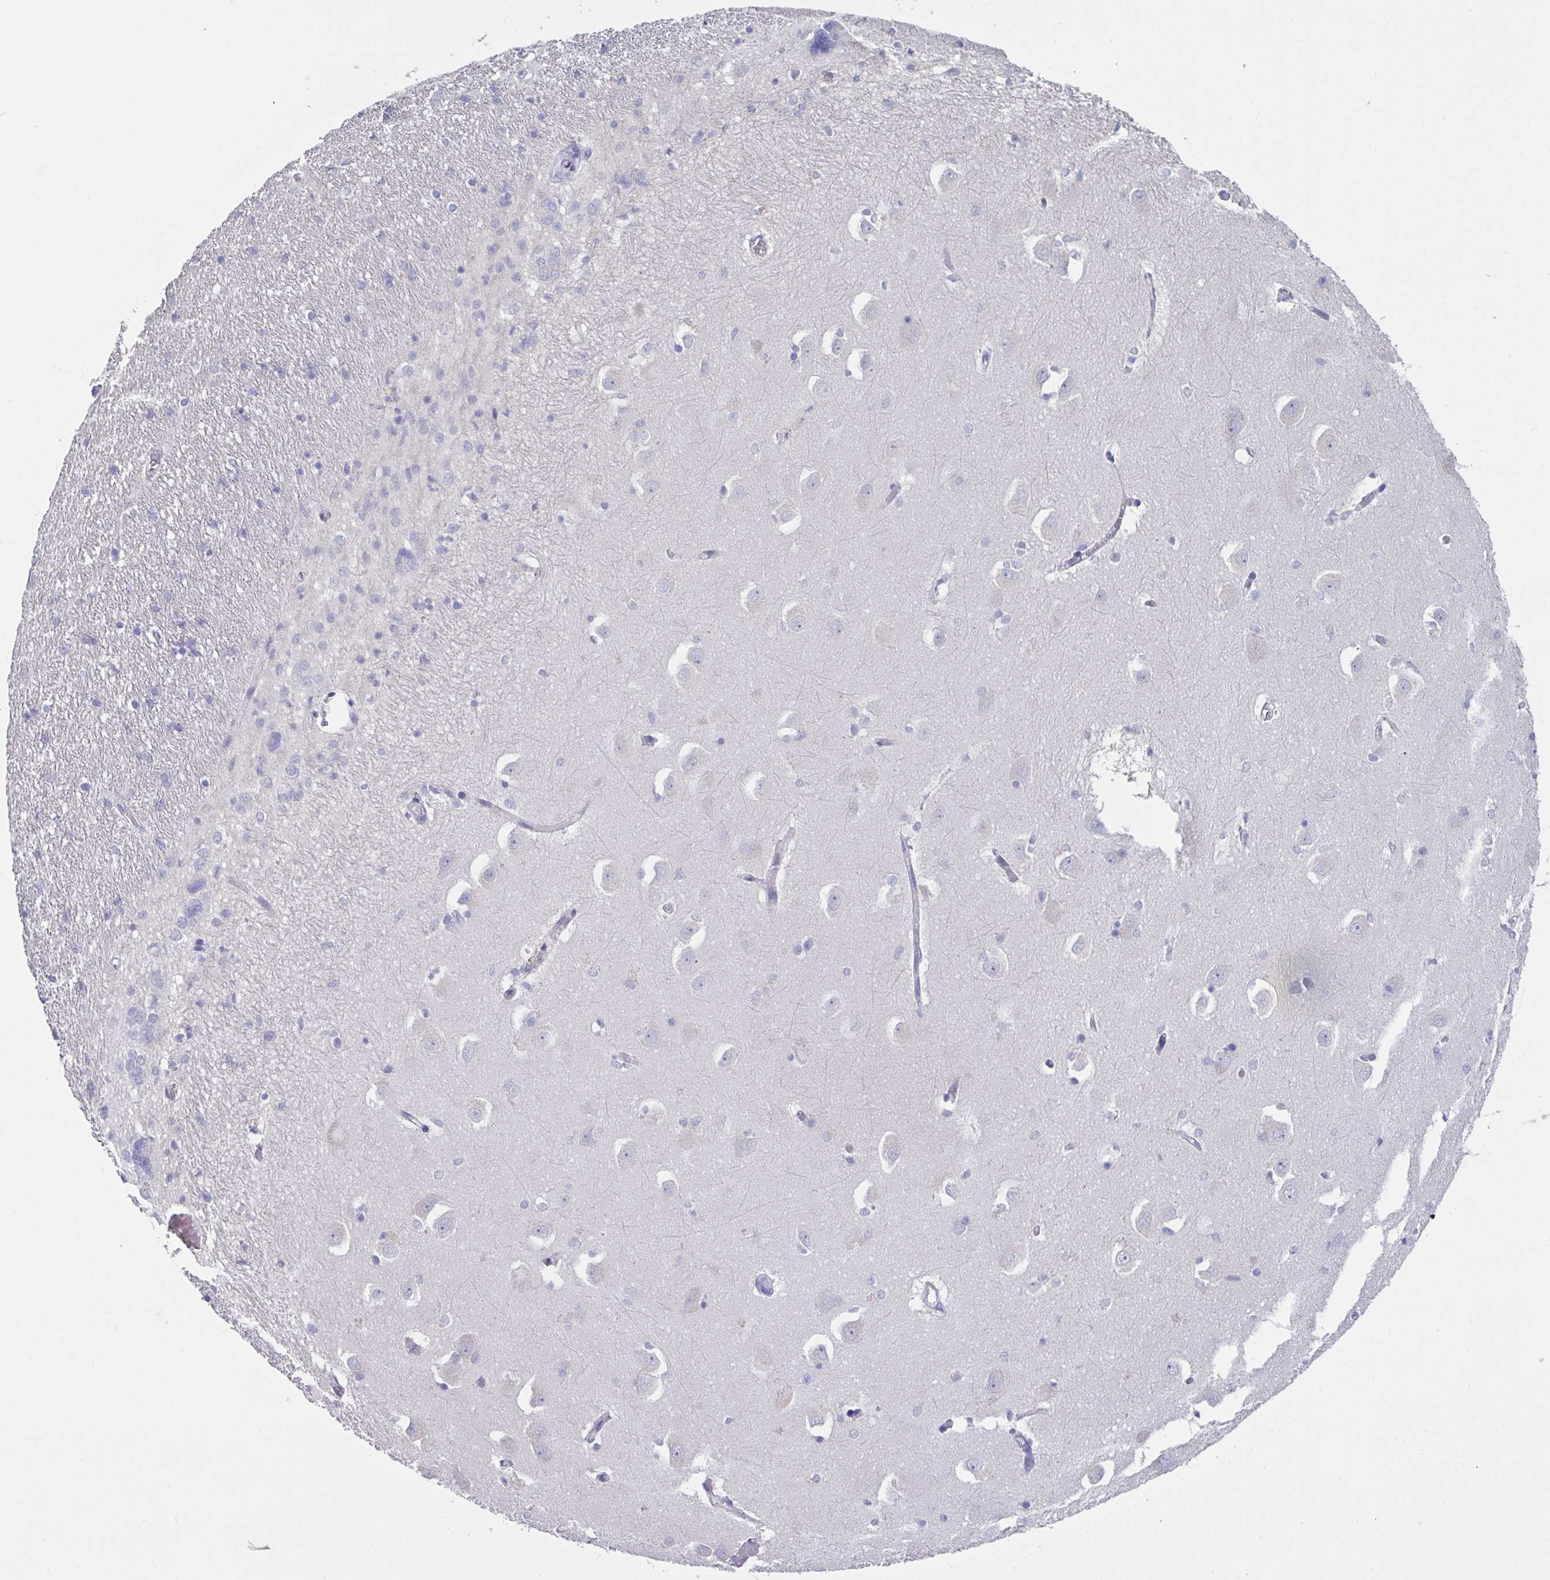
{"staining": {"intensity": "negative", "quantity": "none", "location": "none"}, "tissue": "caudate", "cell_type": "Glial cells", "image_type": "normal", "snomed": [{"axis": "morphology", "description": "Normal tissue, NOS"}, {"axis": "topography", "description": "Lateral ventricle wall"}, {"axis": "topography", "description": "Hippocampus"}], "caption": "Immunohistochemistry micrograph of benign caudate: human caudate stained with DAB demonstrates no significant protein staining in glial cells. Nuclei are stained in blue.", "gene": "FBXO47", "patient": {"sex": "female", "age": 63}}